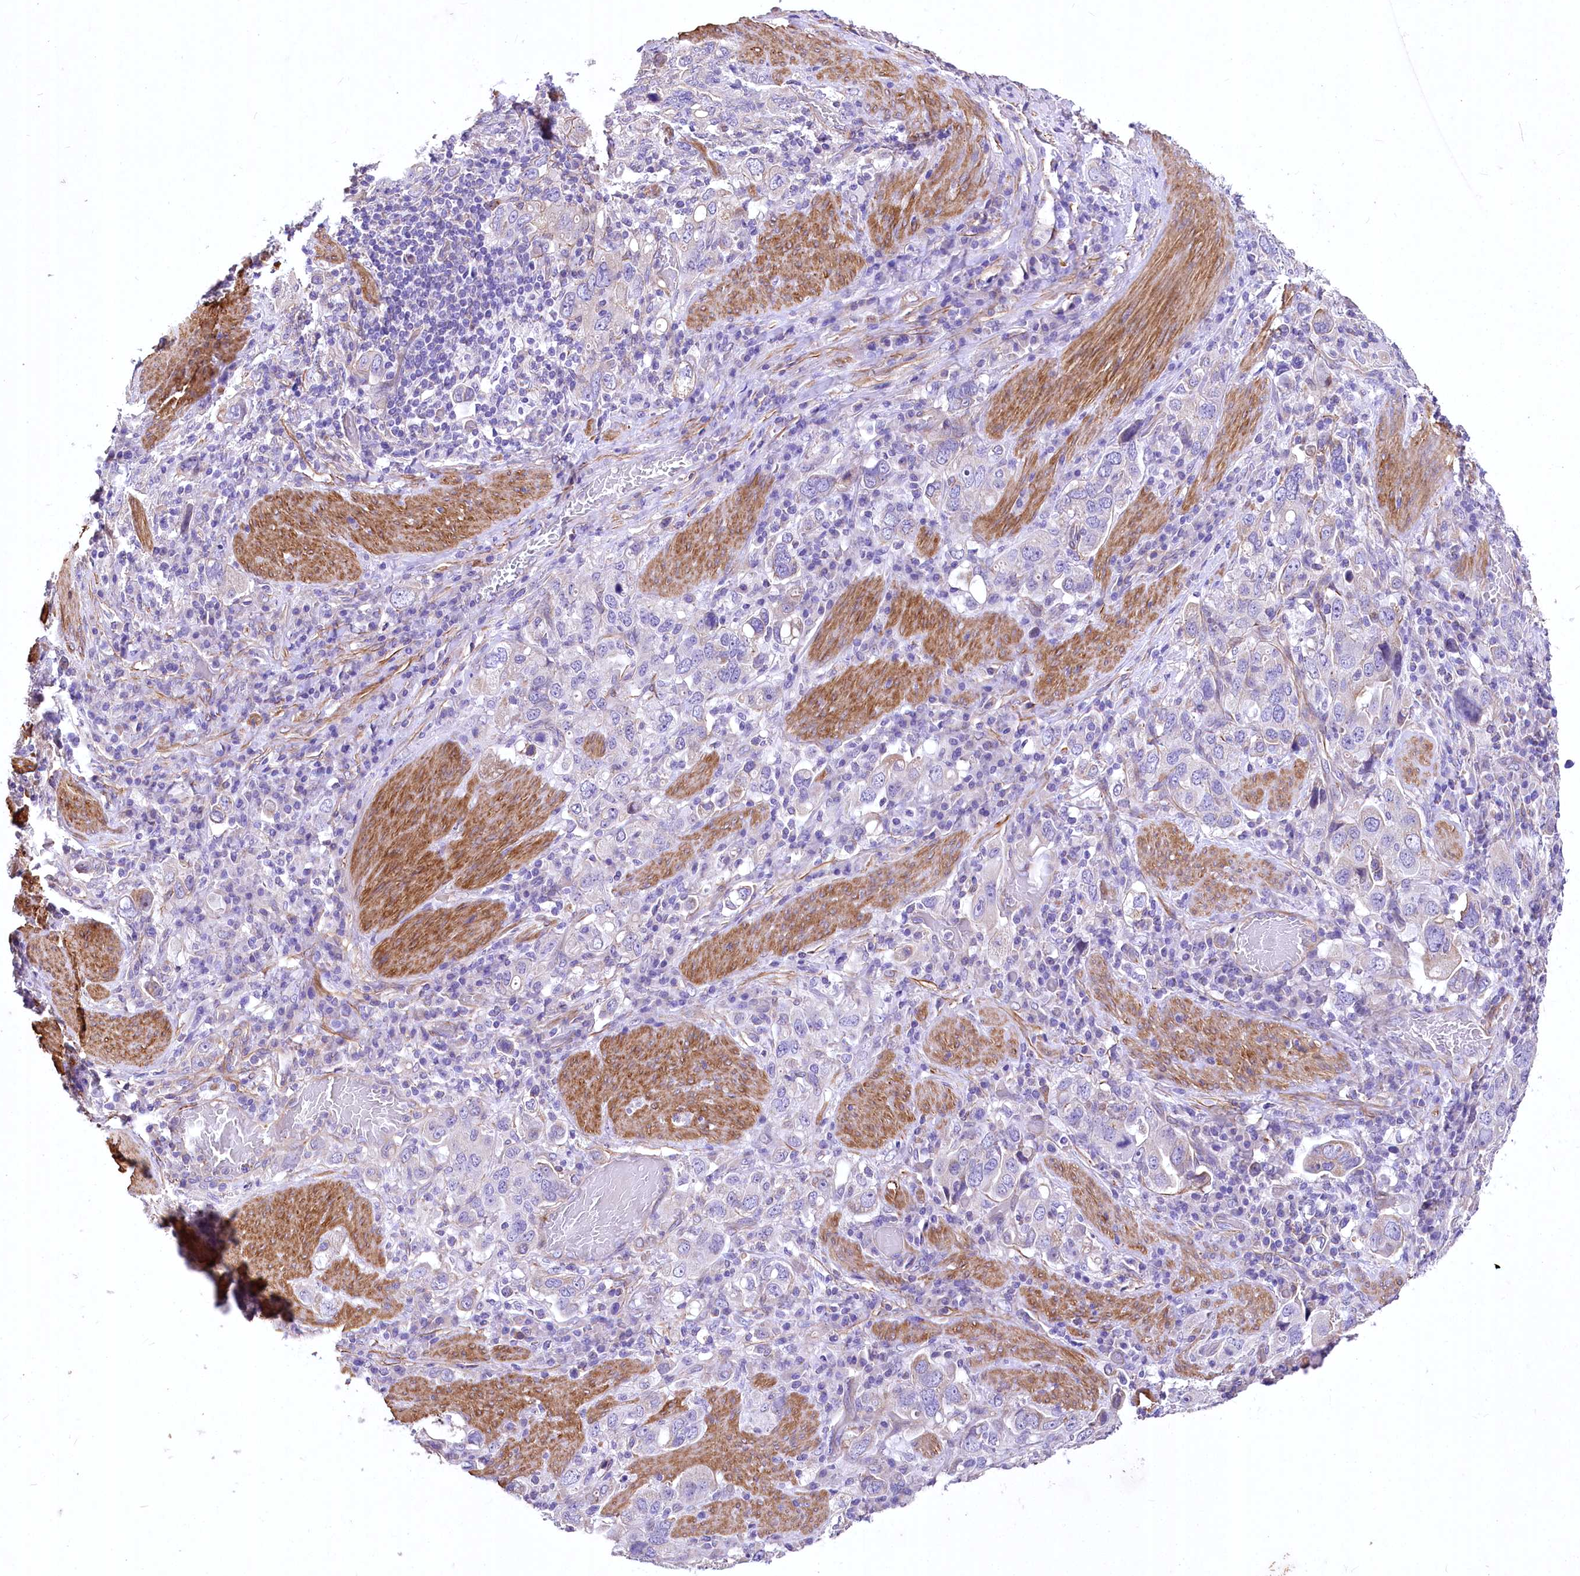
{"staining": {"intensity": "weak", "quantity": "<25%", "location": "cytoplasmic/membranous"}, "tissue": "stomach cancer", "cell_type": "Tumor cells", "image_type": "cancer", "snomed": [{"axis": "morphology", "description": "Adenocarcinoma, NOS"}, {"axis": "topography", "description": "Stomach, upper"}], "caption": "This is an immunohistochemistry (IHC) histopathology image of stomach cancer. There is no expression in tumor cells.", "gene": "RDH16", "patient": {"sex": "male", "age": 62}}